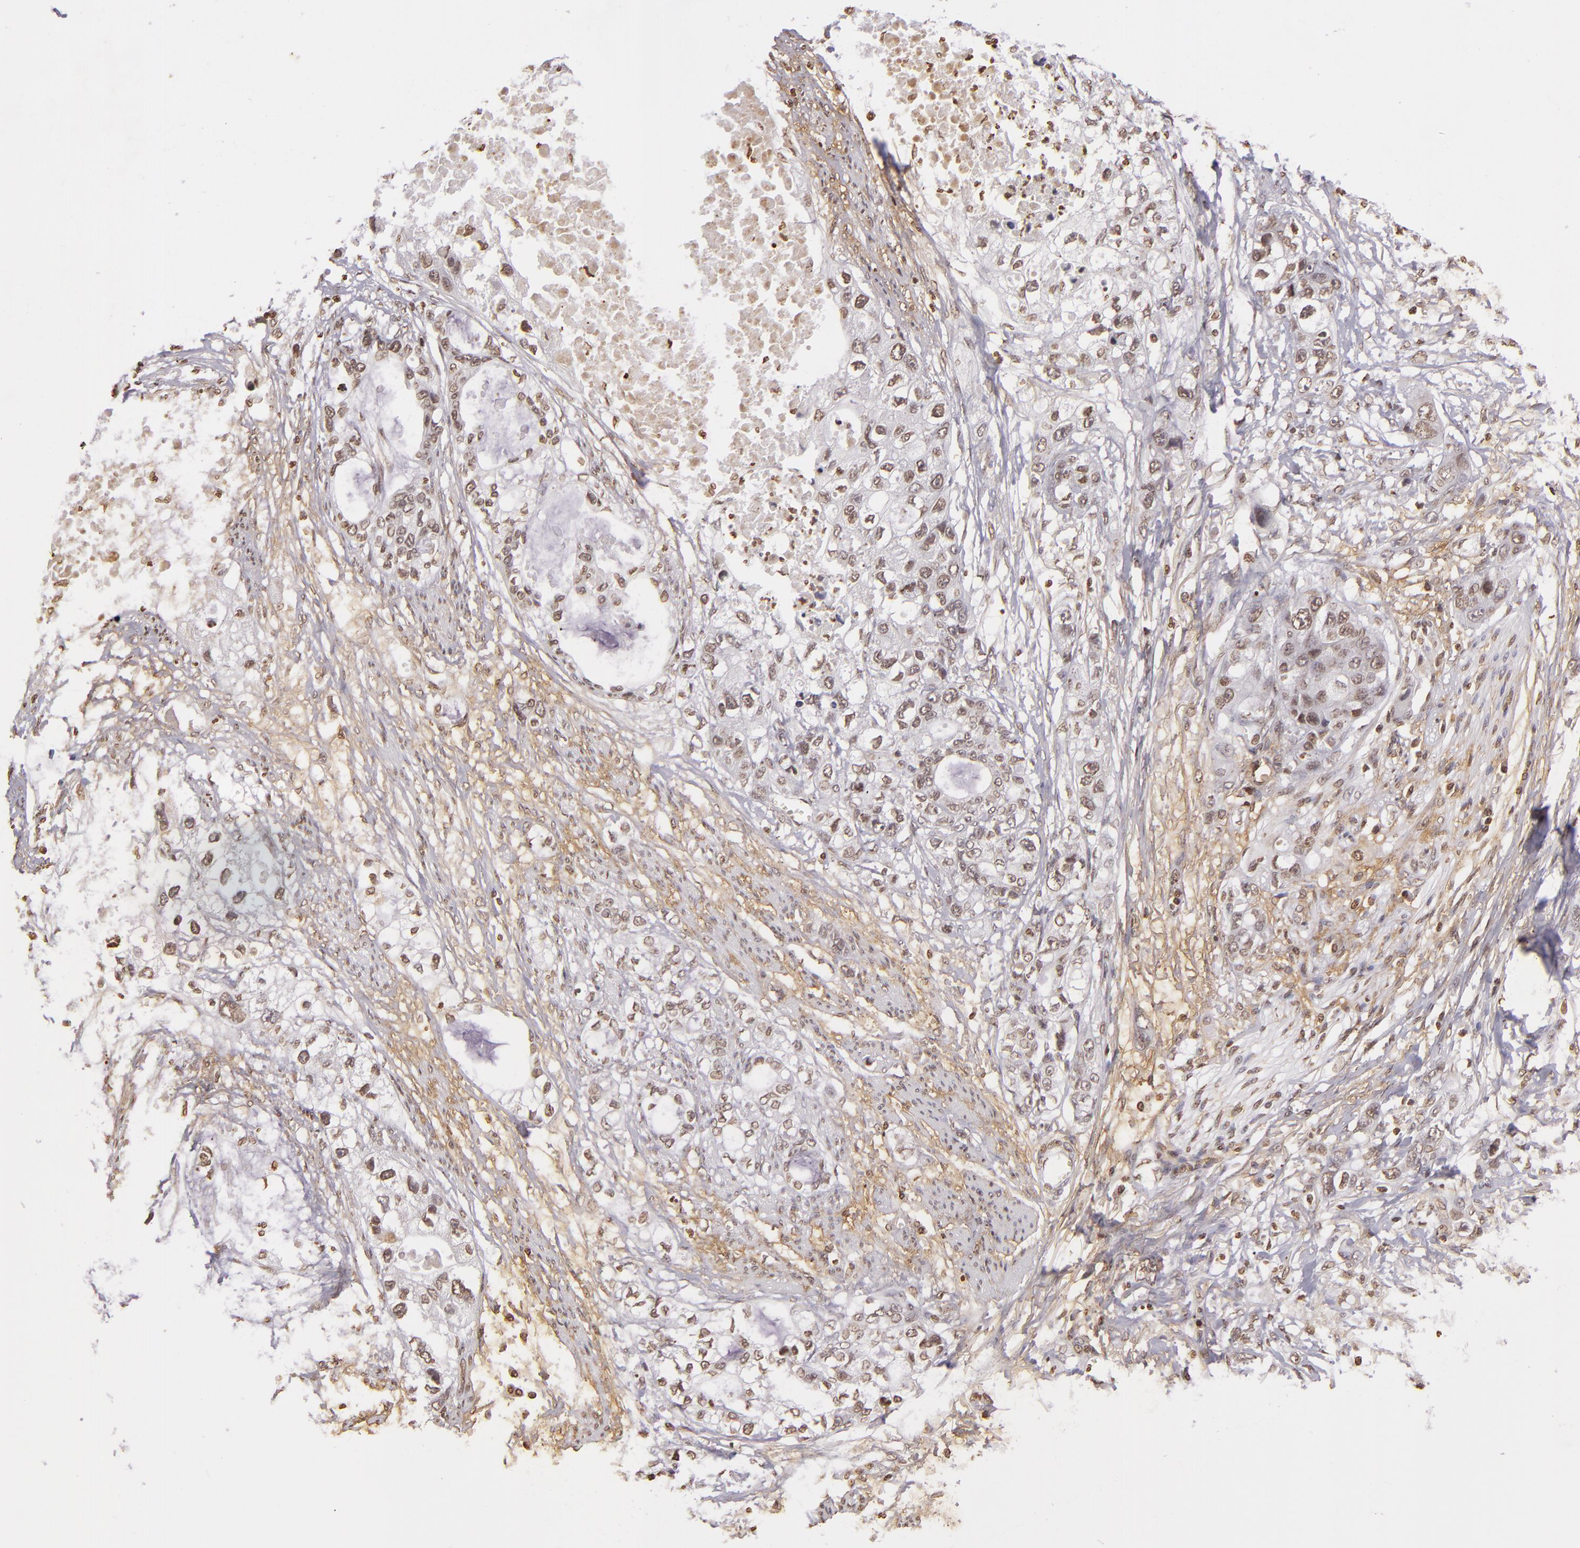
{"staining": {"intensity": "weak", "quantity": "25%-75%", "location": "nuclear"}, "tissue": "stomach cancer", "cell_type": "Tumor cells", "image_type": "cancer", "snomed": [{"axis": "morphology", "description": "Adenocarcinoma, NOS"}, {"axis": "topography", "description": "Stomach, upper"}], "caption": "Stomach adenocarcinoma stained for a protein (brown) exhibits weak nuclear positive positivity in about 25%-75% of tumor cells.", "gene": "THRB", "patient": {"sex": "female", "age": 52}}